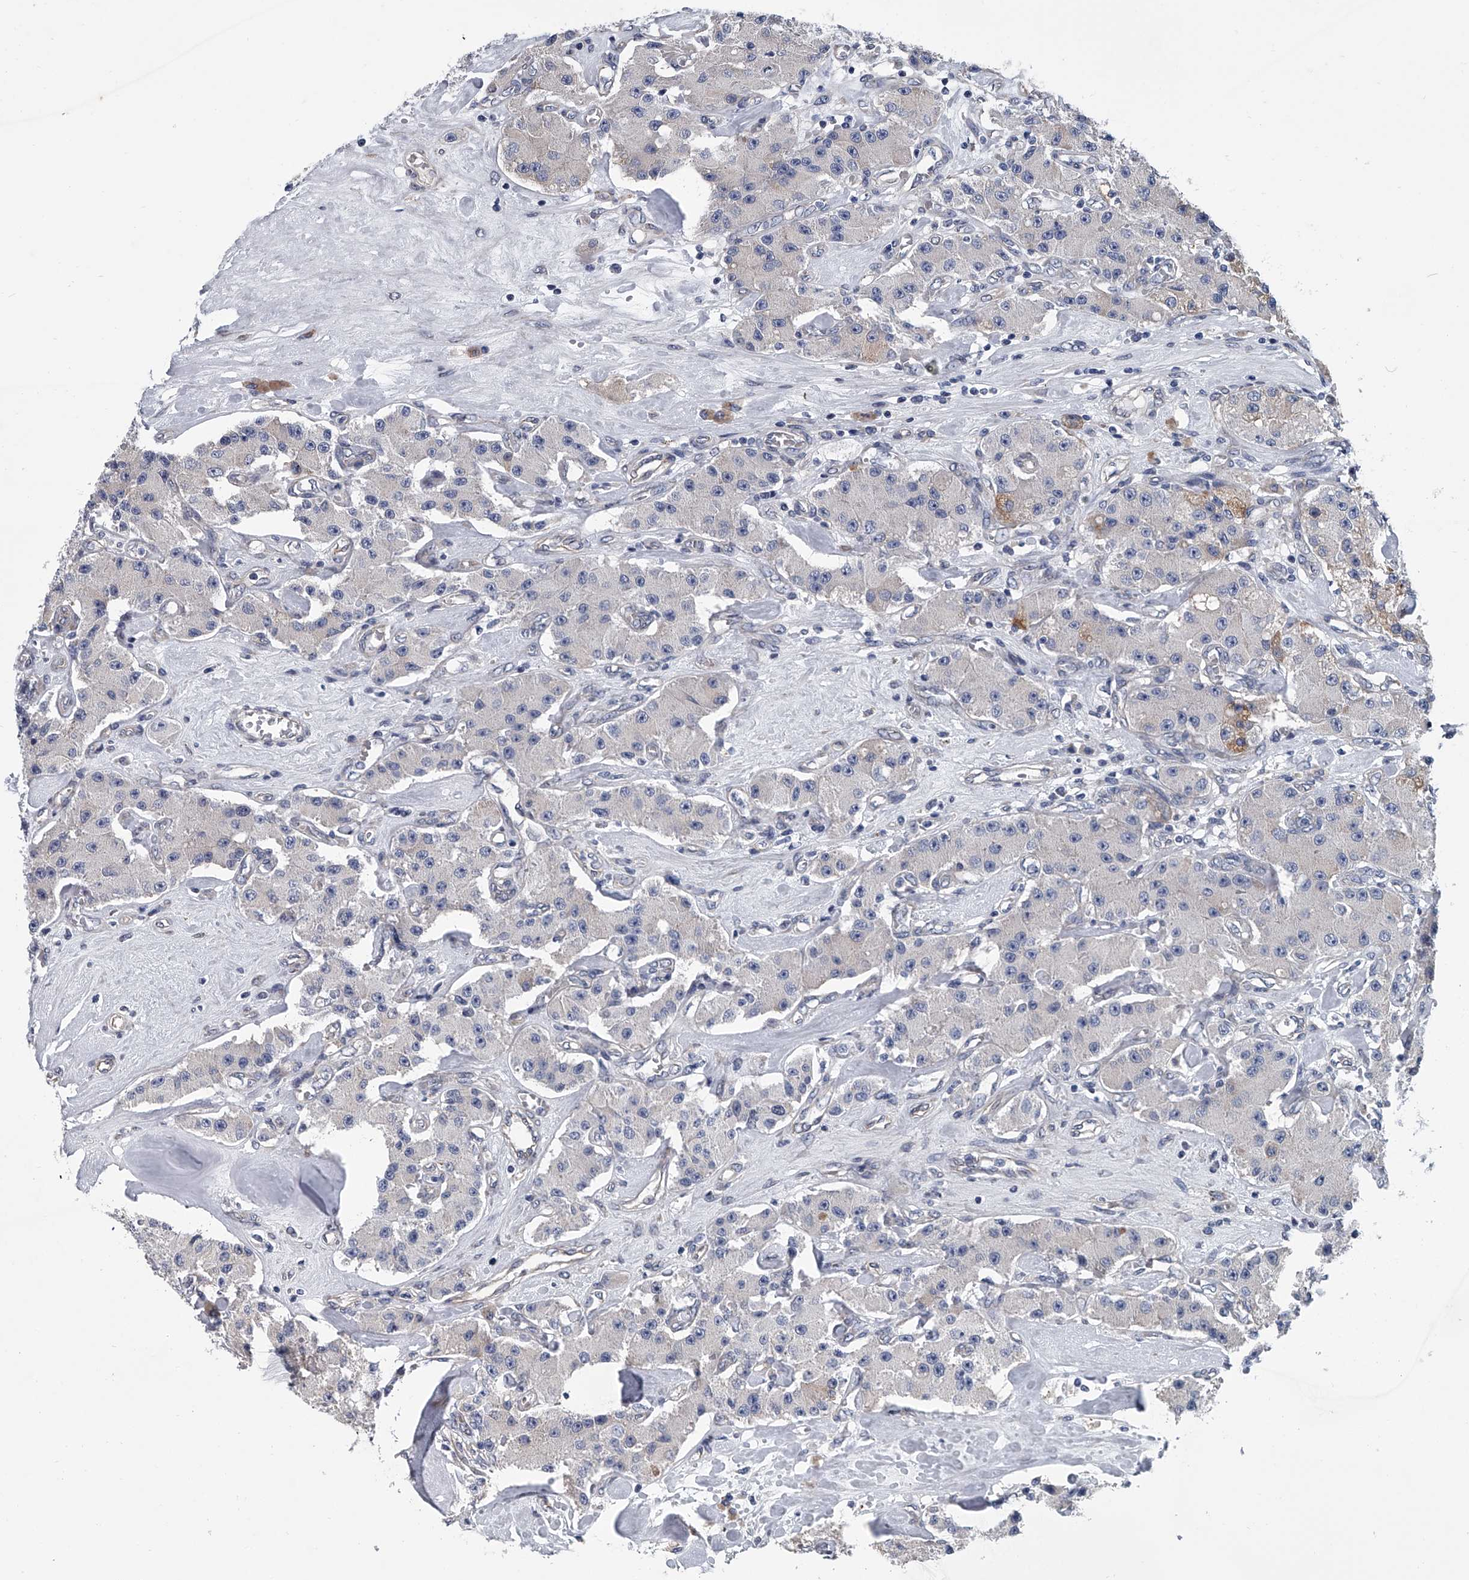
{"staining": {"intensity": "negative", "quantity": "none", "location": "none"}, "tissue": "carcinoid", "cell_type": "Tumor cells", "image_type": "cancer", "snomed": [{"axis": "morphology", "description": "Carcinoid, malignant, NOS"}, {"axis": "topography", "description": "Pancreas"}], "caption": "Histopathology image shows no protein expression in tumor cells of carcinoid tissue.", "gene": "ABCG1", "patient": {"sex": "male", "age": 41}}